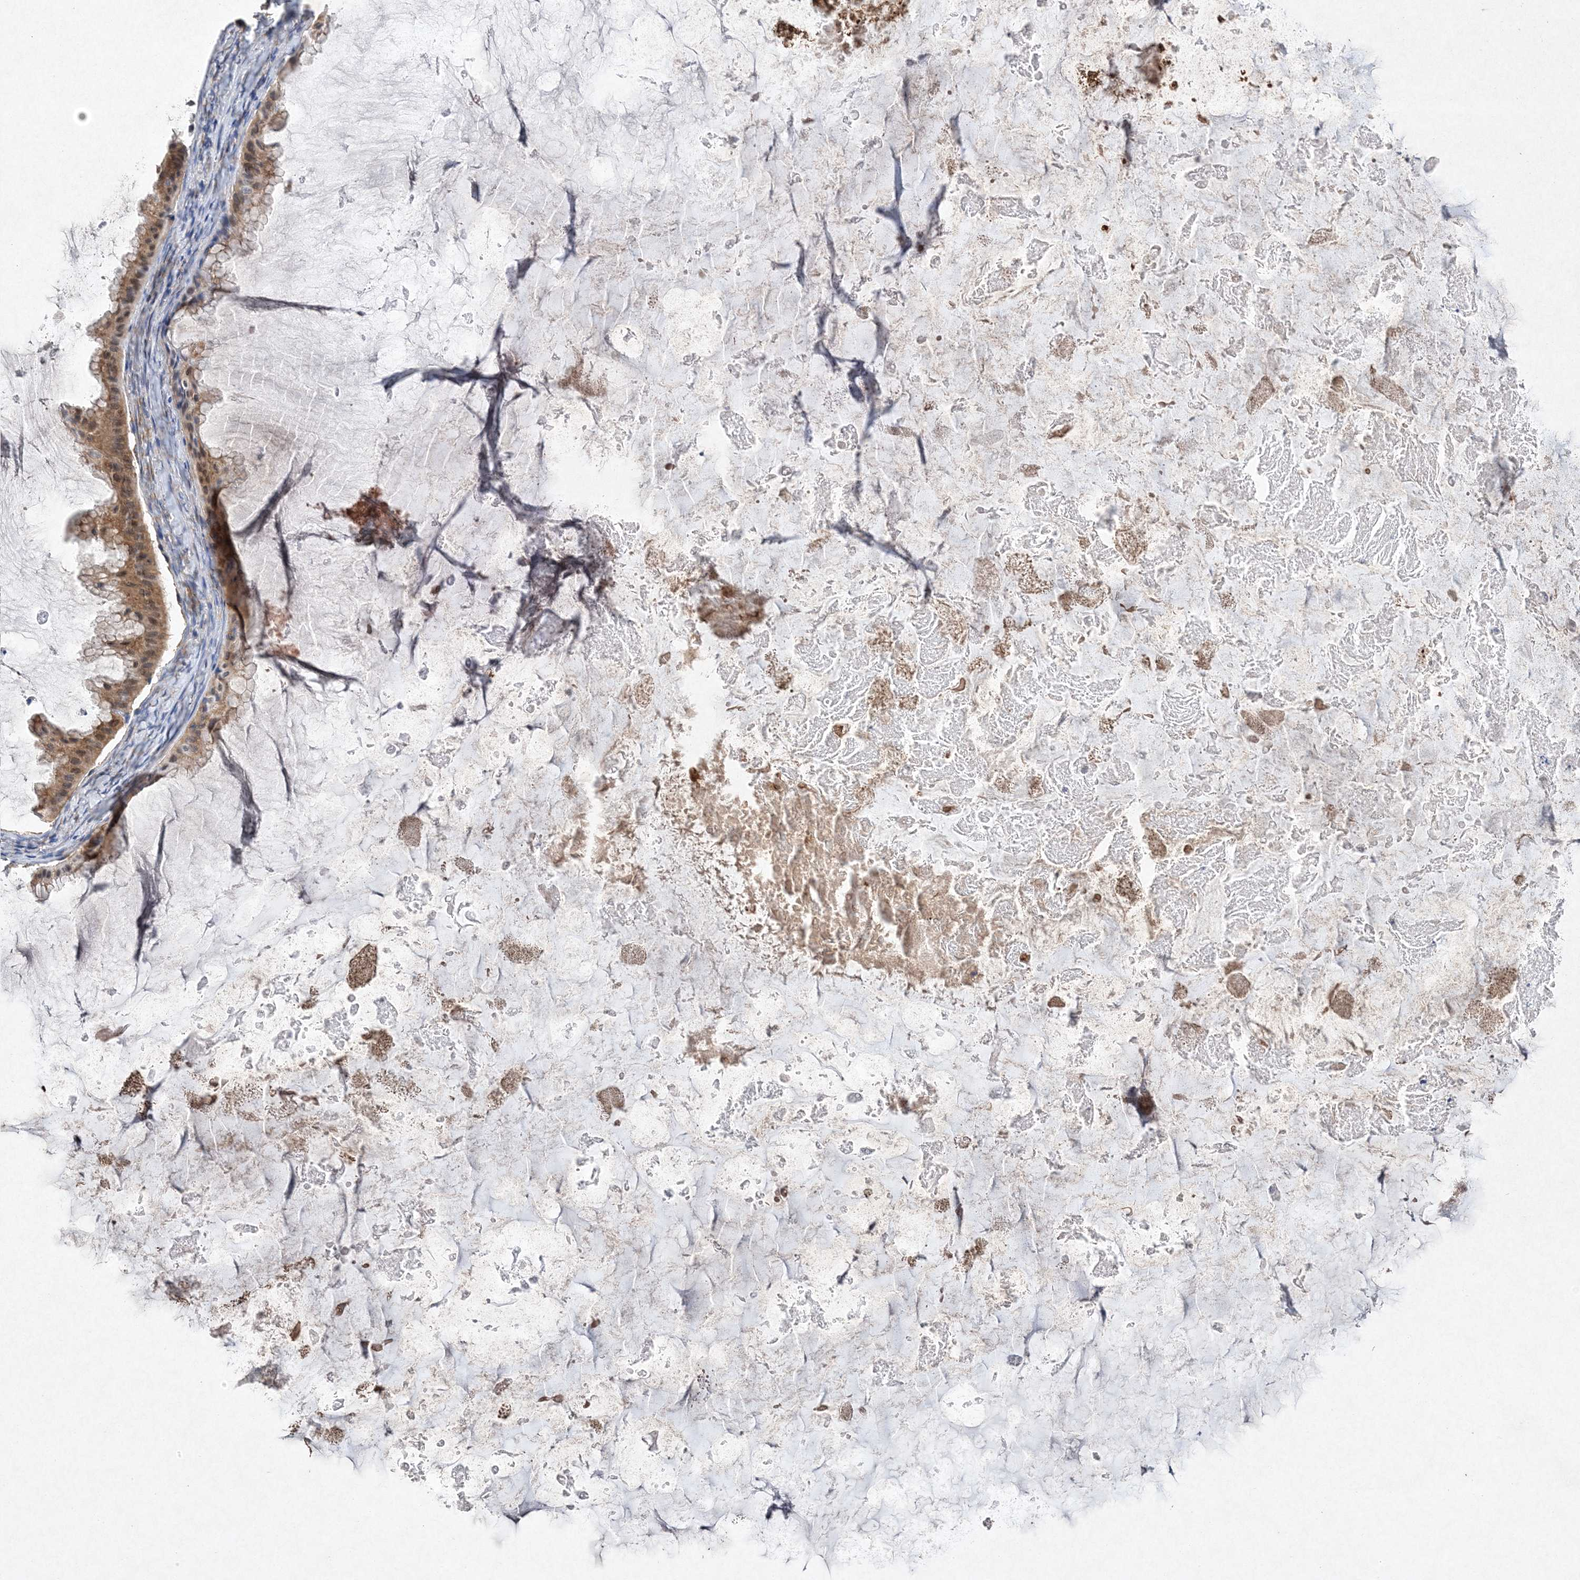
{"staining": {"intensity": "moderate", "quantity": ">75%", "location": "cytoplasmic/membranous,nuclear"}, "tissue": "ovarian cancer", "cell_type": "Tumor cells", "image_type": "cancer", "snomed": [{"axis": "morphology", "description": "Cystadenocarcinoma, mucinous, NOS"}, {"axis": "topography", "description": "Ovary"}], "caption": "Moderate cytoplasmic/membranous and nuclear expression is seen in approximately >75% of tumor cells in ovarian cancer (mucinous cystadenocarcinoma).", "gene": "PROSER1", "patient": {"sex": "female", "age": 61}}